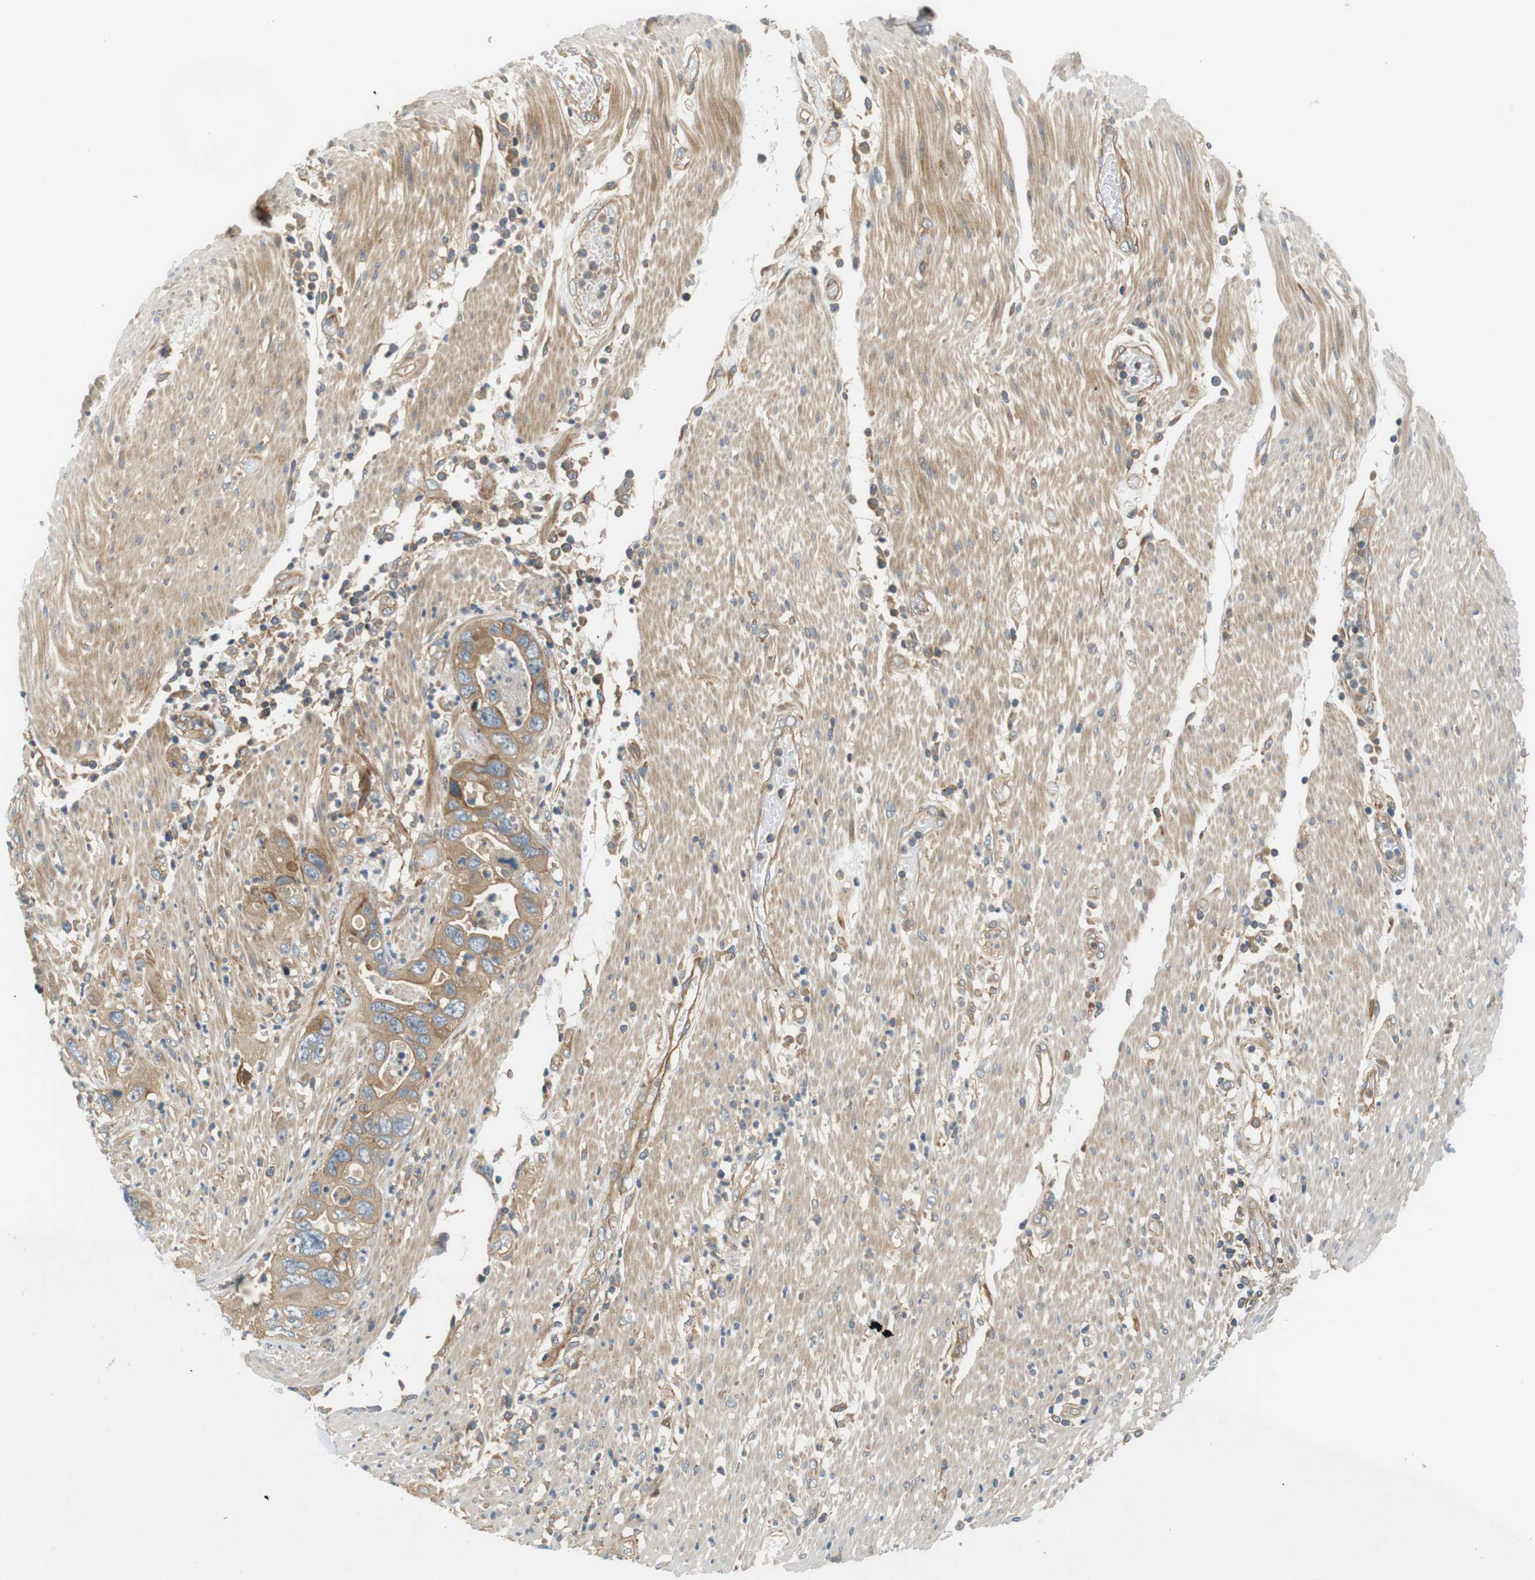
{"staining": {"intensity": "weak", "quantity": ">75%", "location": "cytoplasmic/membranous"}, "tissue": "pancreatic cancer", "cell_type": "Tumor cells", "image_type": "cancer", "snomed": [{"axis": "morphology", "description": "Adenocarcinoma, NOS"}, {"axis": "topography", "description": "Pancreas"}], "caption": "Immunohistochemical staining of human adenocarcinoma (pancreatic) shows weak cytoplasmic/membranous protein staining in about >75% of tumor cells.", "gene": "SH3GLB1", "patient": {"sex": "female", "age": 71}}